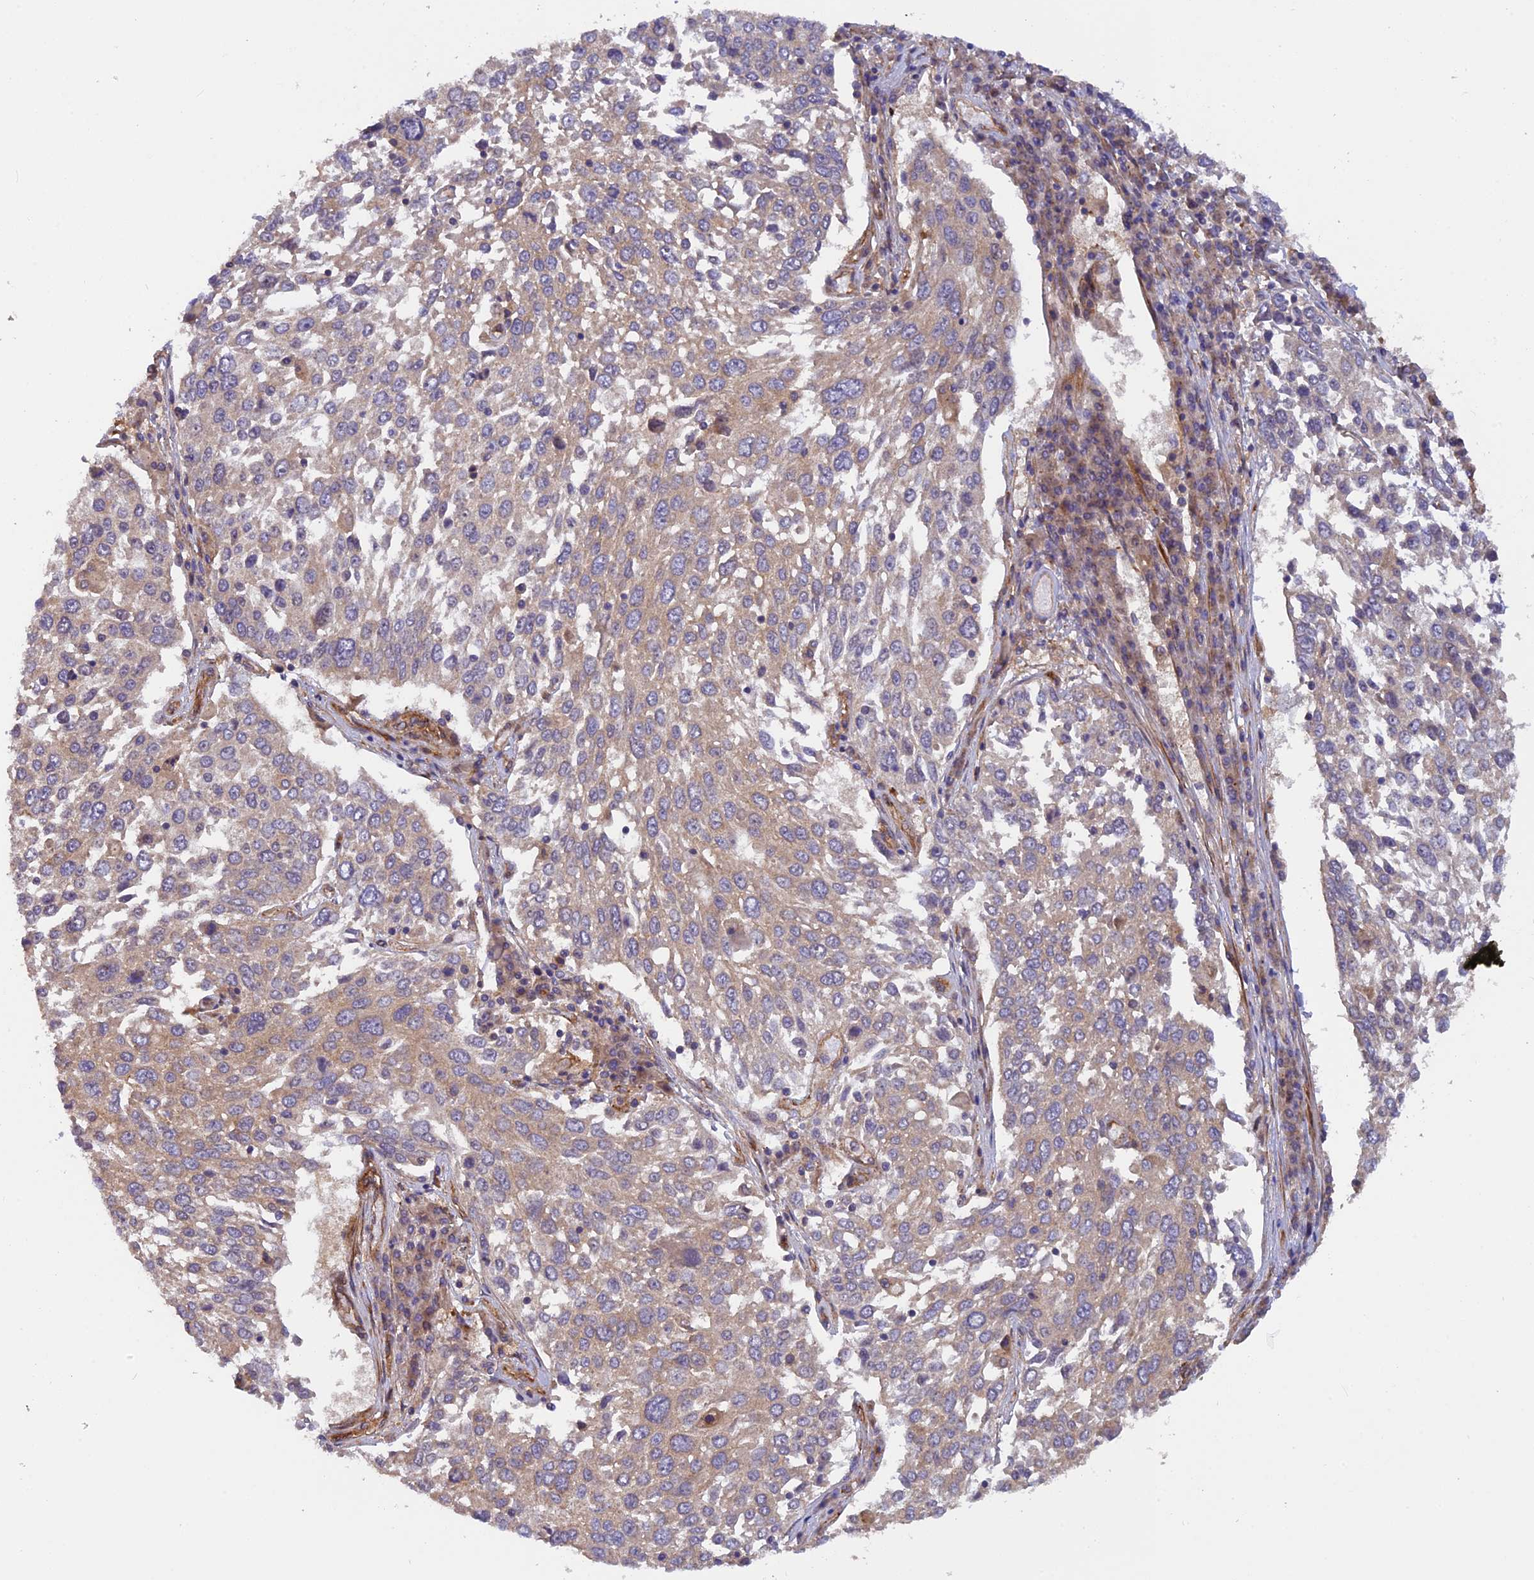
{"staining": {"intensity": "moderate", "quantity": "25%-75%", "location": "cytoplasmic/membranous"}, "tissue": "lung cancer", "cell_type": "Tumor cells", "image_type": "cancer", "snomed": [{"axis": "morphology", "description": "Squamous cell carcinoma, NOS"}, {"axis": "topography", "description": "Lung"}], "caption": "Immunohistochemistry (DAB) staining of lung squamous cell carcinoma displays moderate cytoplasmic/membranous protein positivity in about 25%-75% of tumor cells.", "gene": "ADAMTS15", "patient": {"sex": "male", "age": 65}}